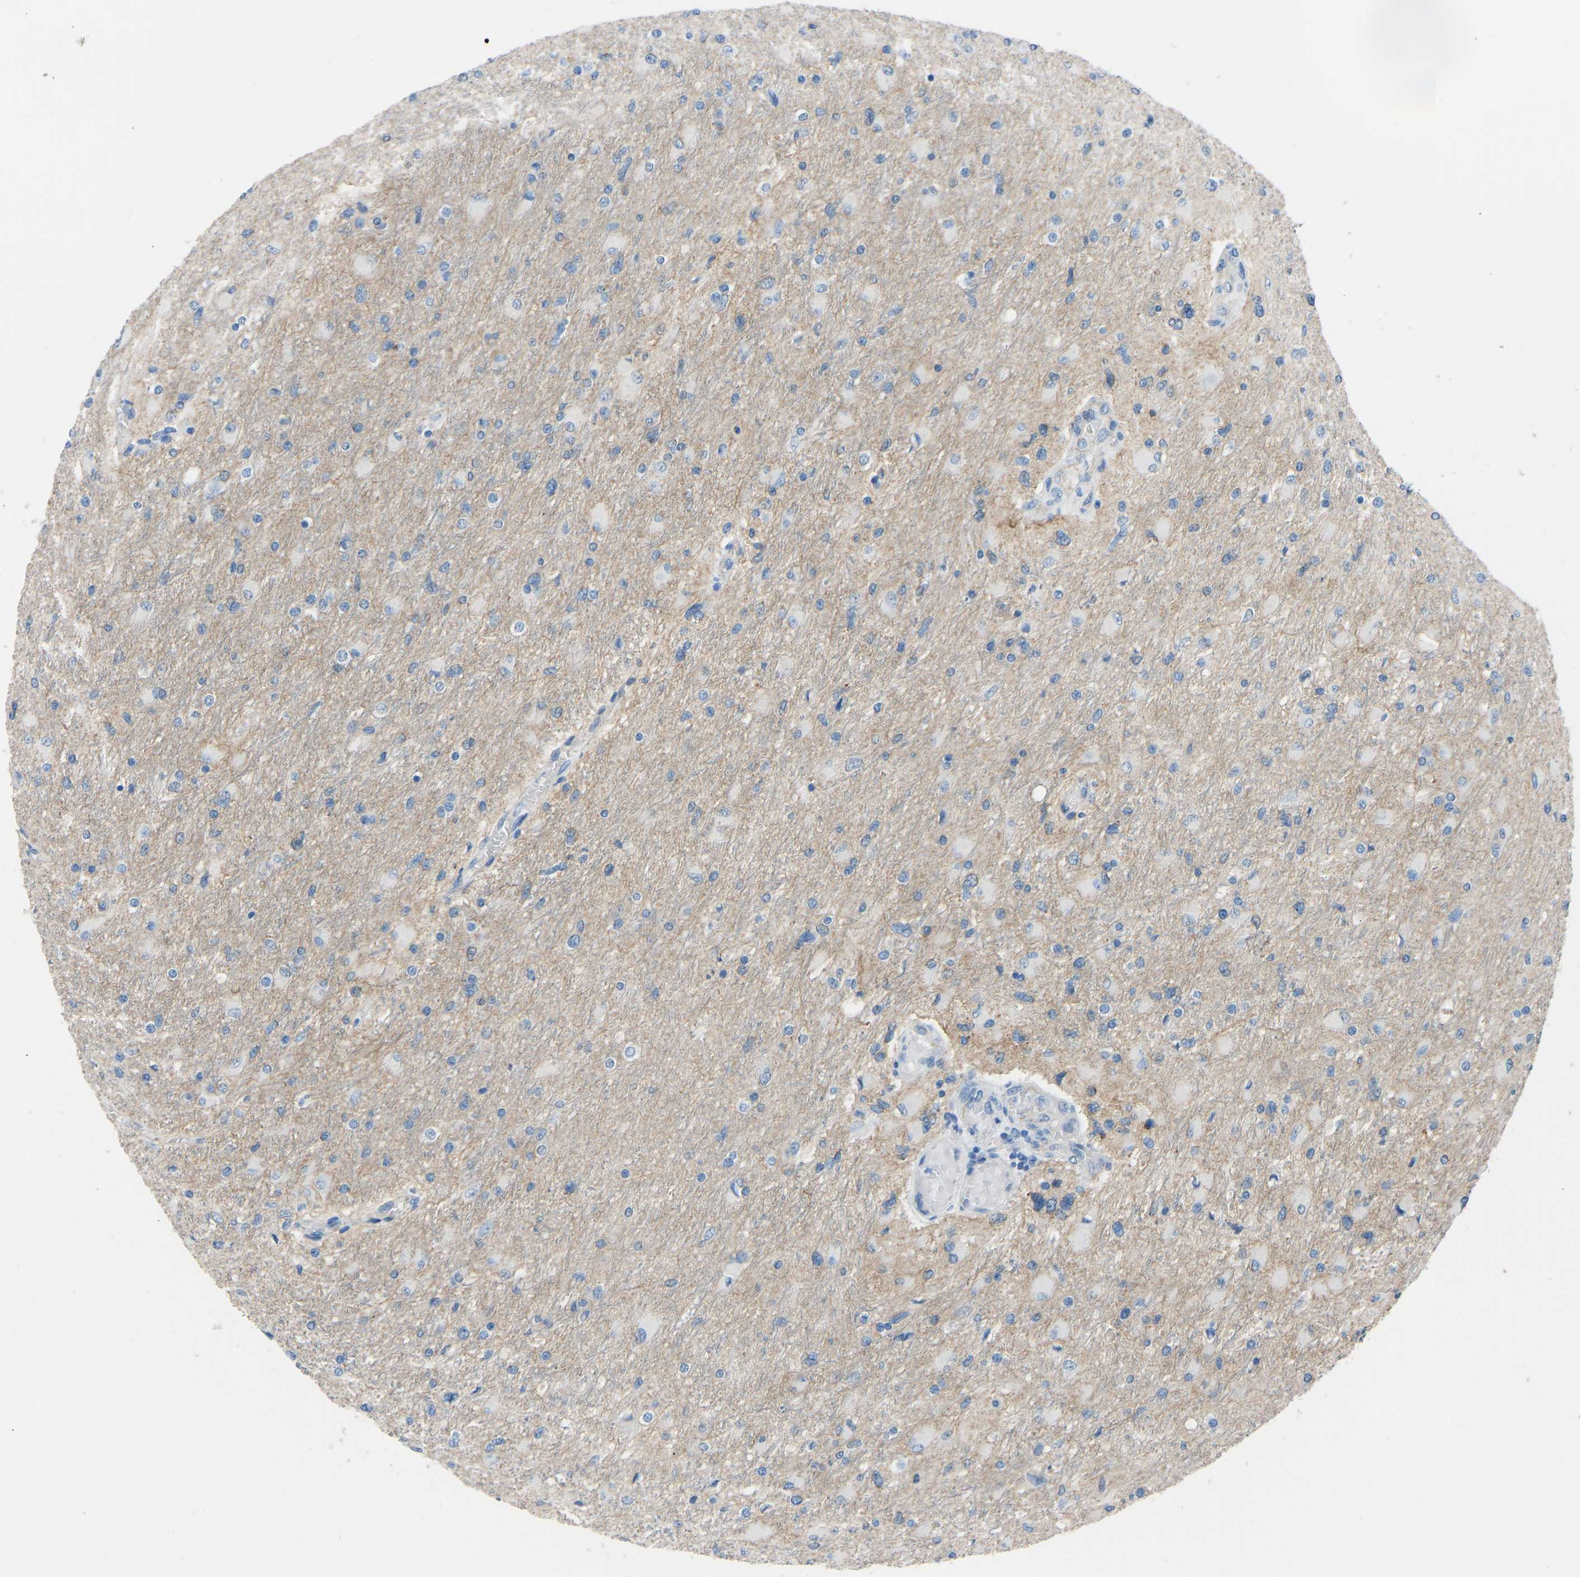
{"staining": {"intensity": "negative", "quantity": "none", "location": "none"}, "tissue": "glioma", "cell_type": "Tumor cells", "image_type": "cancer", "snomed": [{"axis": "morphology", "description": "Glioma, malignant, High grade"}, {"axis": "topography", "description": "Cerebral cortex"}], "caption": "Immunohistochemical staining of human glioma demonstrates no significant staining in tumor cells.", "gene": "MYH10", "patient": {"sex": "female", "age": 36}}